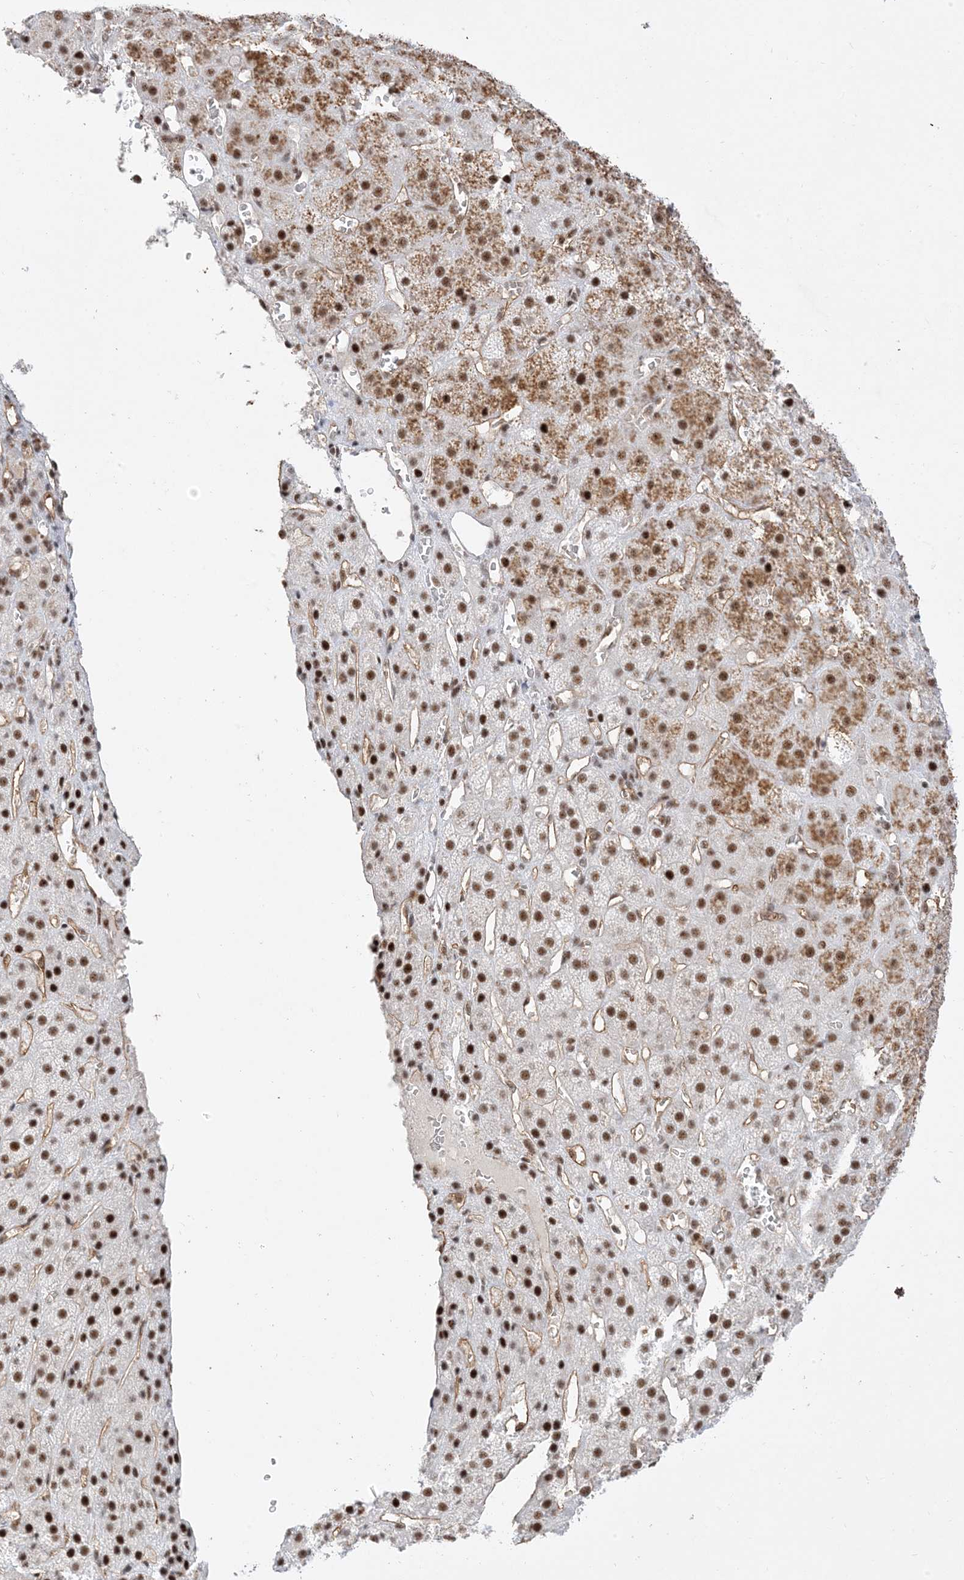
{"staining": {"intensity": "strong", "quantity": ">75%", "location": "cytoplasmic/membranous,nuclear"}, "tissue": "adrenal gland", "cell_type": "Glandular cells", "image_type": "normal", "snomed": [{"axis": "morphology", "description": "Normal tissue, NOS"}, {"axis": "topography", "description": "Adrenal gland"}], "caption": "IHC staining of benign adrenal gland, which reveals high levels of strong cytoplasmic/membranous,nuclear staining in approximately >75% of glandular cells indicating strong cytoplasmic/membranous,nuclear protein staining. The staining was performed using DAB (brown) for protein detection and nuclei were counterstained in hematoxylin (blue).", "gene": "SF3A3", "patient": {"sex": "female", "age": 57}}